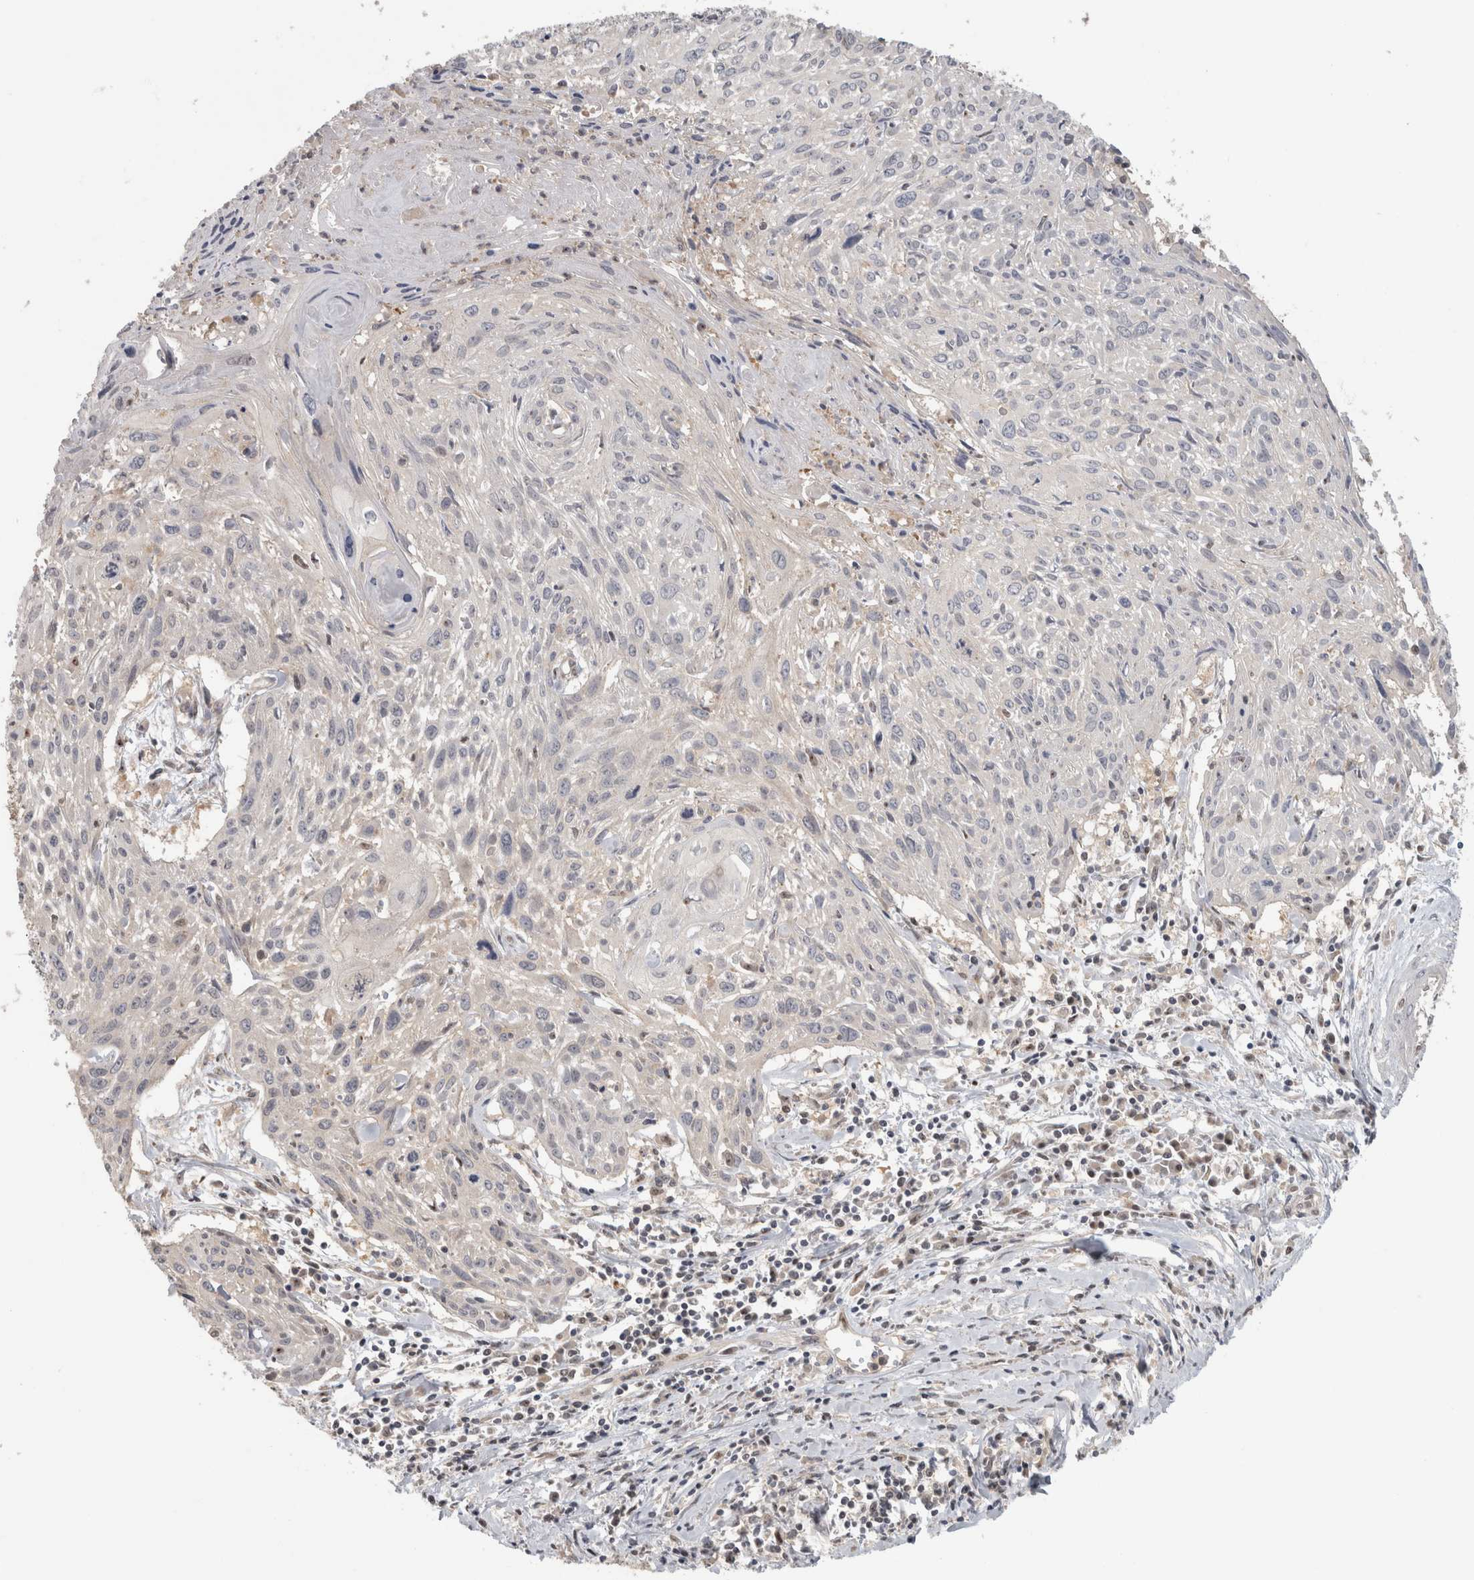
{"staining": {"intensity": "negative", "quantity": "none", "location": "none"}, "tissue": "cervical cancer", "cell_type": "Tumor cells", "image_type": "cancer", "snomed": [{"axis": "morphology", "description": "Squamous cell carcinoma, NOS"}, {"axis": "topography", "description": "Cervix"}], "caption": "Immunohistochemical staining of human cervical cancer displays no significant staining in tumor cells.", "gene": "PIGP", "patient": {"sex": "female", "age": 51}}